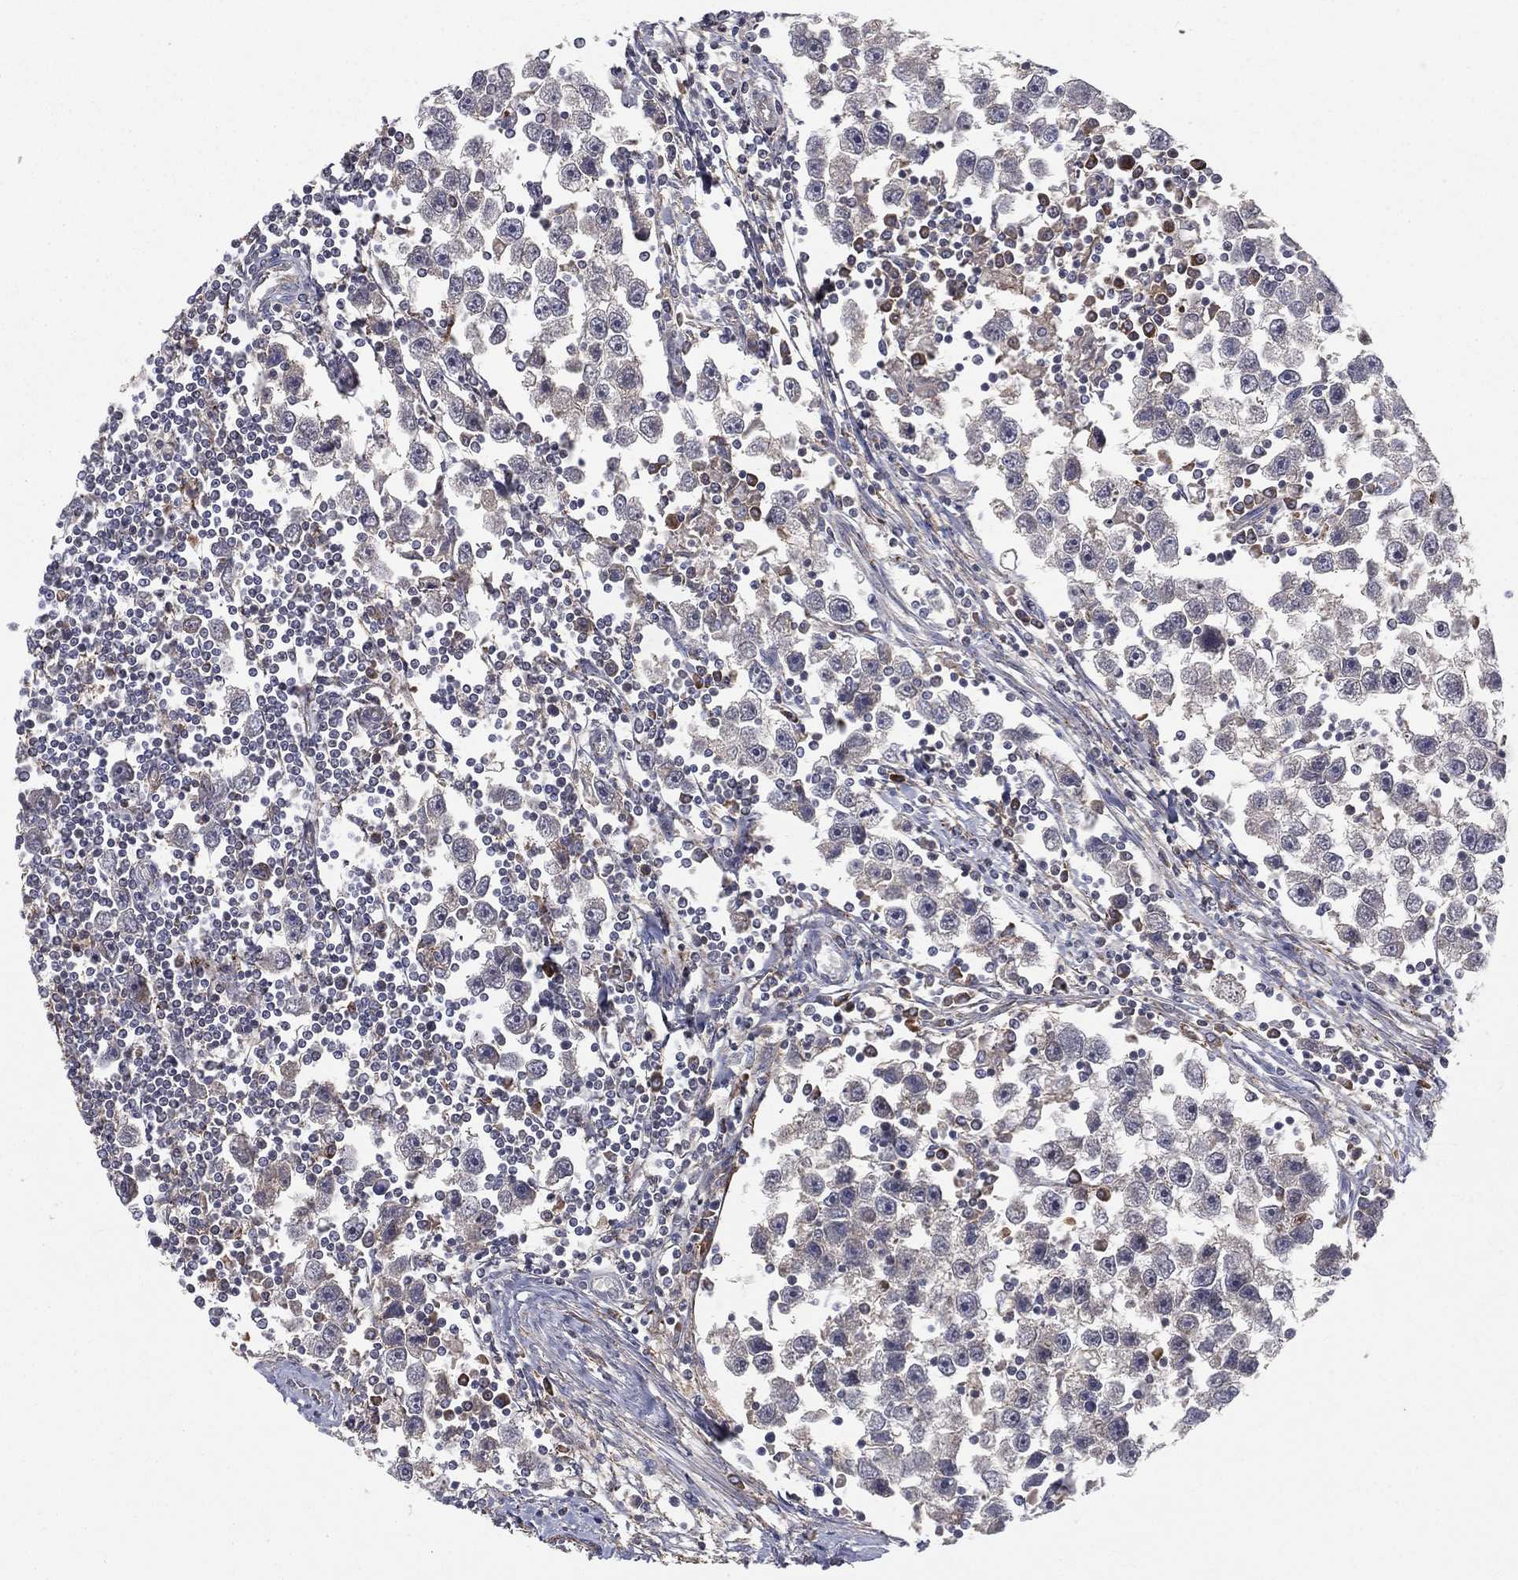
{"staining": {"intensity": "negative", "quantity": "none", "location": "none"}, "tissue": "testis cancer", "cell_type": "Tumor cells", "image_type": "cancer", "snomed": [{"axis": "morphology", "description": "Seminoma, NOS"}, {"axis": "topography", "description": "Testis"}], "caption": "Tumor cells show no significant protein expression in testis cancer. (Stains: DAB (3,3'-diaminobenzidine) IHC with hematoxylin counter stain, Microscopy: brightfield microscopy at high magnification).", "gene": "MIX23", "patient": {"sex": "male", "age": 30}}